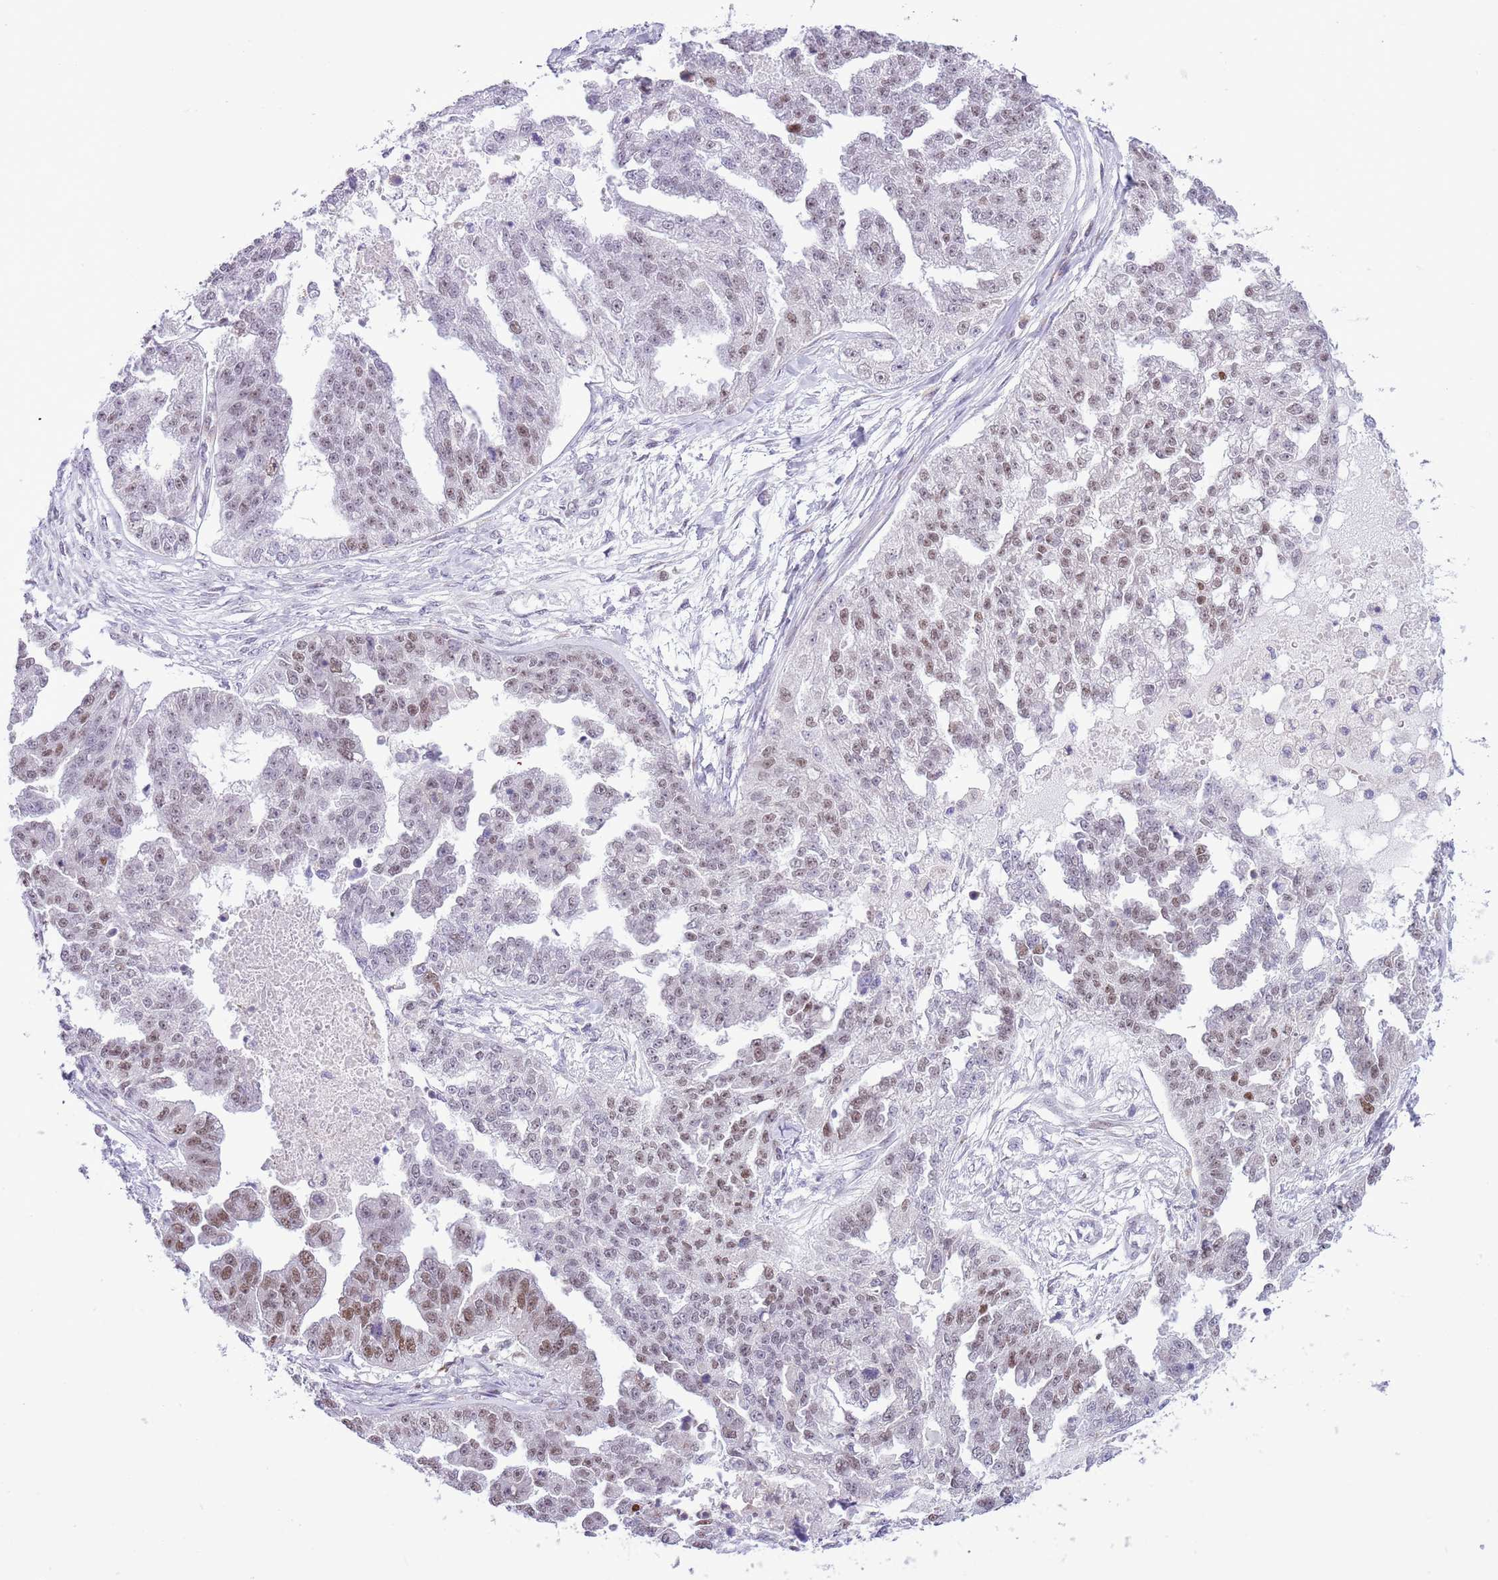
{"staining": {"intensity": "moderate", "quantity": "25%-75%", "location": "nuclear"}, "tissue": "ovarian cancer", "cell_type": "Tumor cells", "image_type": "cancer", "snomed": [{"axis": "morphology", "description": "Cystadenocarcinoma, serous, NOS"}, {"axis": "topography", "description": "Ovary"}], "caption": "Ovarian cancer stained with immunohistochemistry (IHC) demonstrates moderate nuclear expression in approximately 25%-75% of tumor cells.", "gene": "ZNF576", "patient": {"sex": "female", "age": 58}}